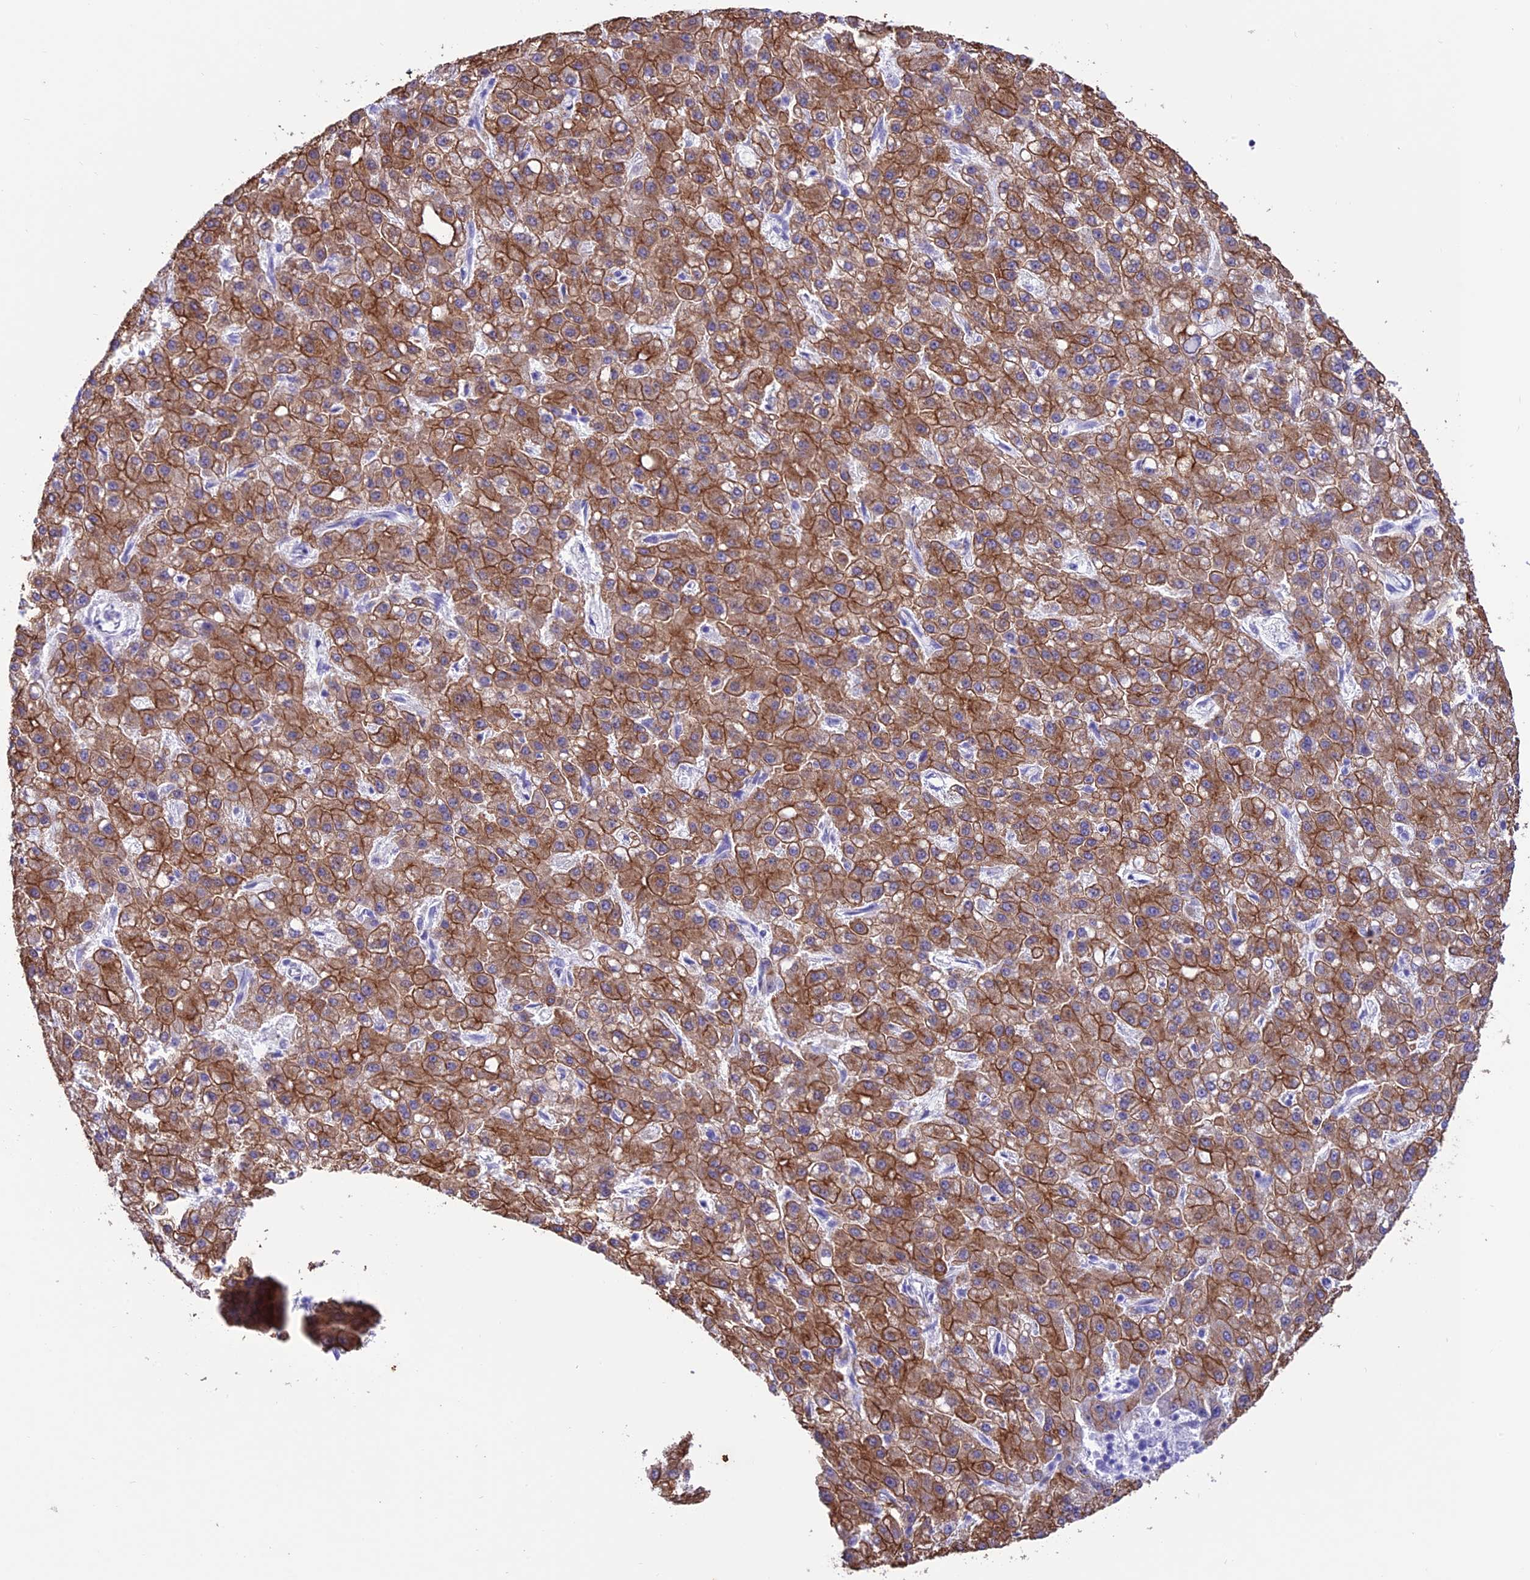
{"staining": {"intensity": "strong", "quantity": ">75%", "location": "cytoplasmic/membranous"}, "tissue": "liver cancer", "cell_type": "Tumor cells", "image_type": "cancer", "snomed": [{"axis": "morphology", "description": "Carcinoma, Hepatocellular, NOS"}, {"axis": "topography", "description": "Liver"}], "caption": "Immunohistochemistry (IHC) (DAB (3,3'-diaminobenzidine)) staining of human hepatocellular carcinoma (liver) exhibits strong cytoplasmic/membranous protein expression in approximately >75% of tumor cells. (Stains: DAB (3,3'-diaminobenzidine) in brown, nuclei in blue, Microscopy: brightfield microscopy at high magnification).", "gene": "VPS52", "patient": {"sex": "male", "age": 67}}